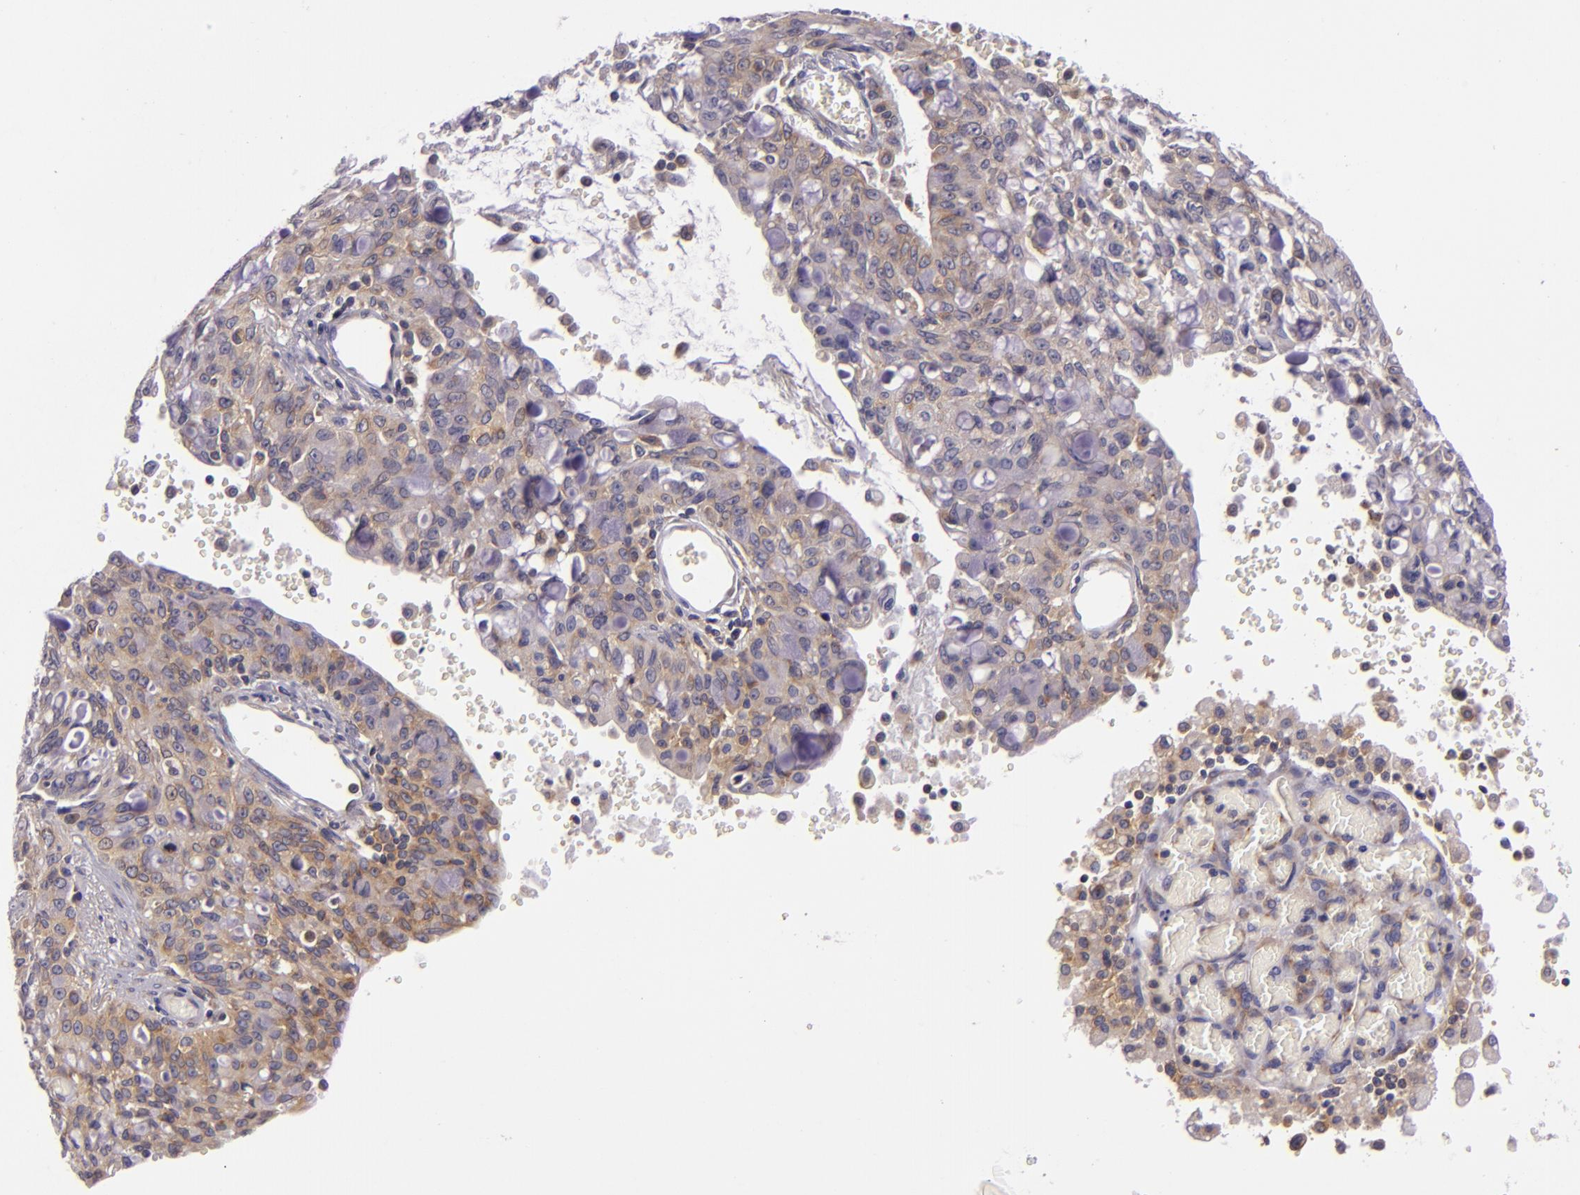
{"staining": {"intensity": "weak", "quantity": "25%-75%", "location": "cytoplasmic/membranous"}, "tissue": "lung cancer", "cell_type": "Tumor cells", "image_type": "cancer", "snomed": [{"axis": "morphology", "description": "Adenocarcinoma, NOS"}, {"axis": "topography", "description": "Lung"}], "caption": "Immunohistochemical staining of lung cancer shows low levels of weak cytoplasmic/membranous staining in about 25%-75% of tumor cells.", "gene": "UPF3B", "patient": {"sex": "female", "age": 44}}